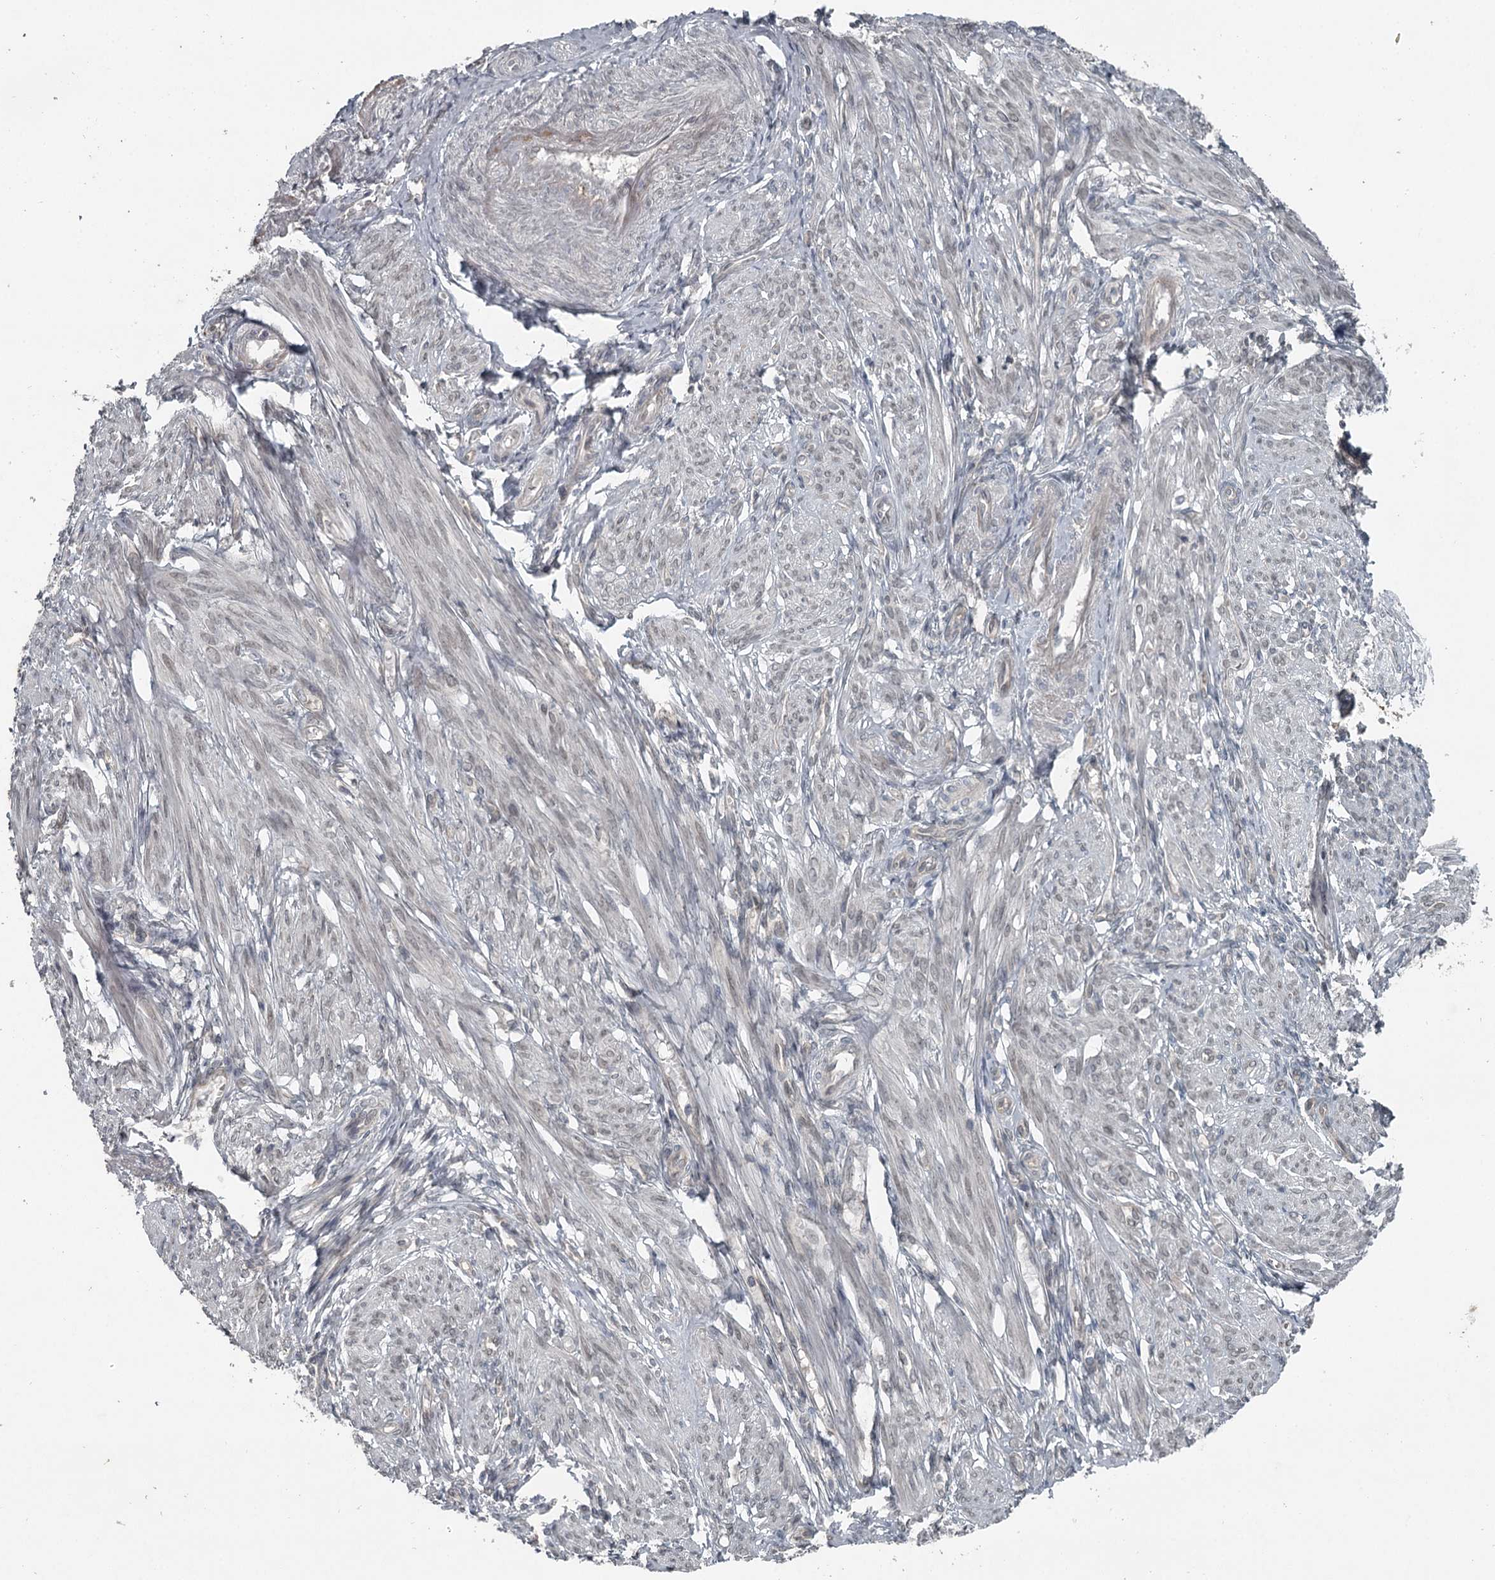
{"staining": {"intensity": "negative", "quantity": "none", "location": "none"}, "tissue": "smooth muscle", "cell_type": "Smooth muscle cells", "image_type": "normal", "snomed": [{"axis": "morphology", "description": "Normal tissue, NOS"}, {"axis": "topography", "description": "Smooth muscle"}], "caption": "This is an immunohistochemistry image of normal smooth muscle. There is no positivity in smooth muscle cells.", "gene": "SLC39A8", "patient": {"sex": "female", "age": 39}}